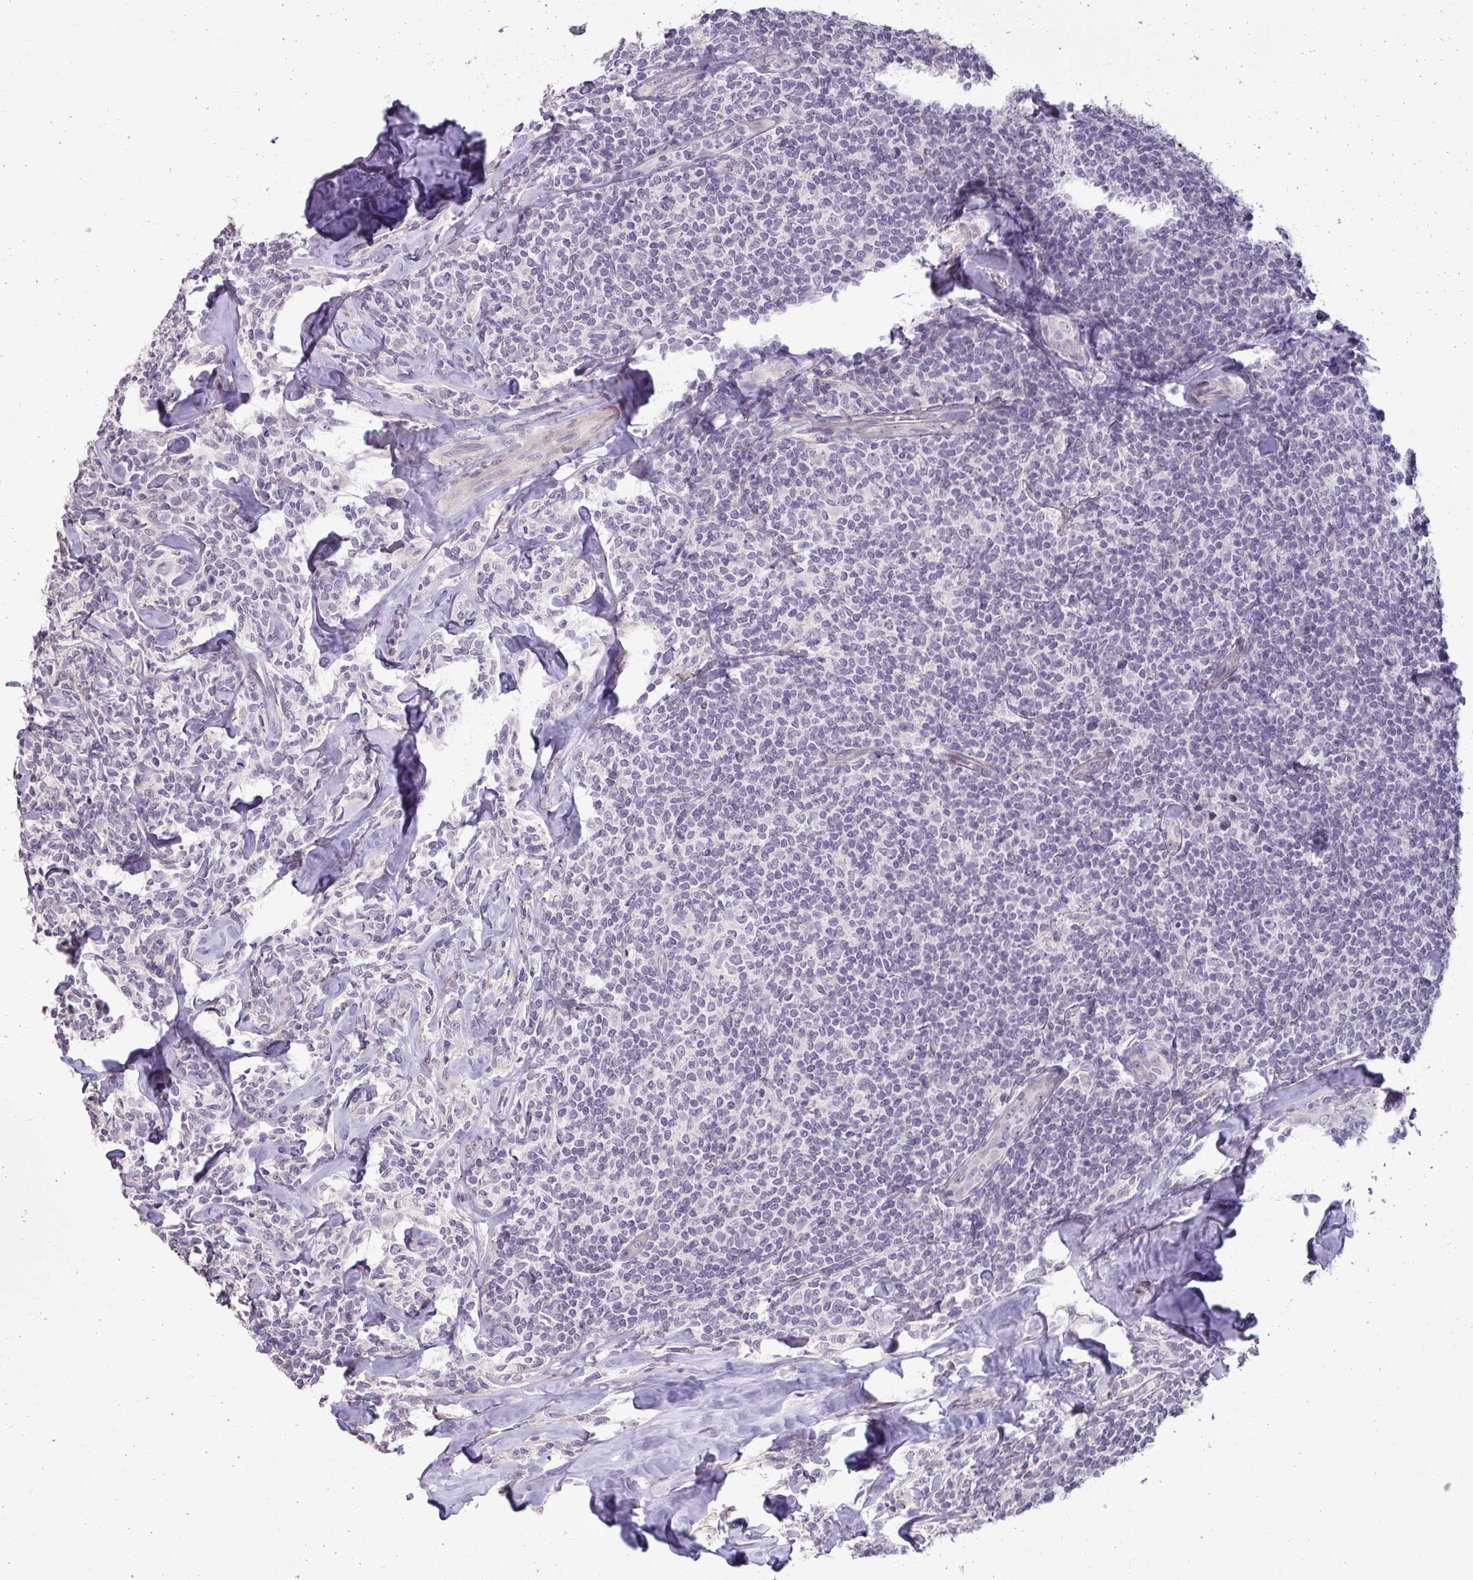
{"staining": {"intensity": "negative", "quantity": "none", "location": "none"}, "tissue": "lymphoma", "cell_type": "Tumor cells", "image_type": "cancer", "snomed": [{"axis": "morphology", "description": "Malignant lymphoma, non-Hodgkin's type, Low grade"}, {"axis": "topography", "description": "Lymph node"}], "caption": "There is no significant staining in tumor cells of low-grade malignant lymphoma, non-Hodgkin's type.", "gene": "SLC30A3", "patient": {"sex": "female", "age": 56}}